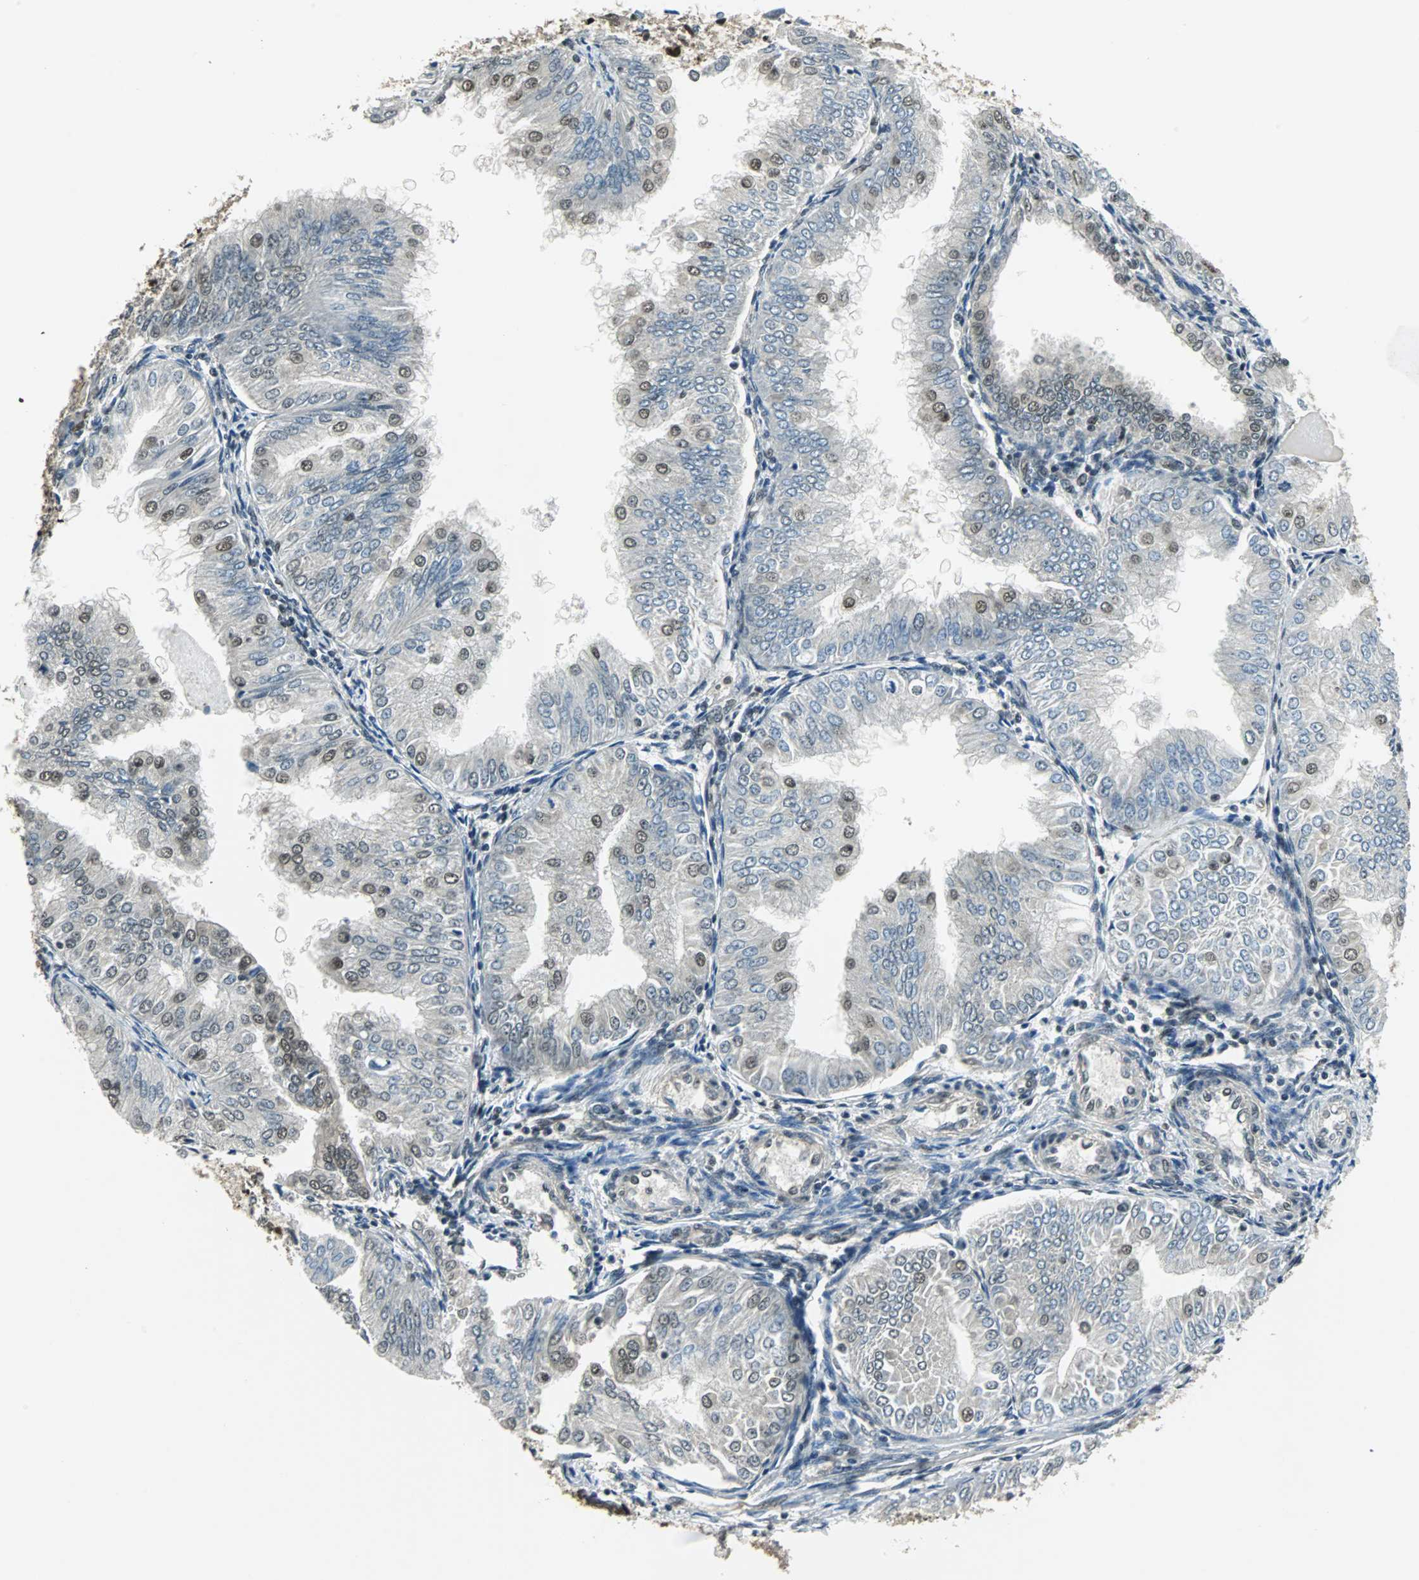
{"staining": {"intensity": "moderate", "quantity": "<25%", "location": "nuclear"}, "tissue": "endometrial cancer", "cell_type": "Tumor cells", "image_type": "cancer", "snomed": [{"axis": "morphology", "description": "Adenocarcinoma, NOS"}, {"axis": "topography", "description": "Endometrium"}], "caption": "Moderate nuclear expression is appreciated in about <25% of tumor cells in endometrial cancer.", "gene": "RBM14", "patient": {"sex": "female", "age": 53}}